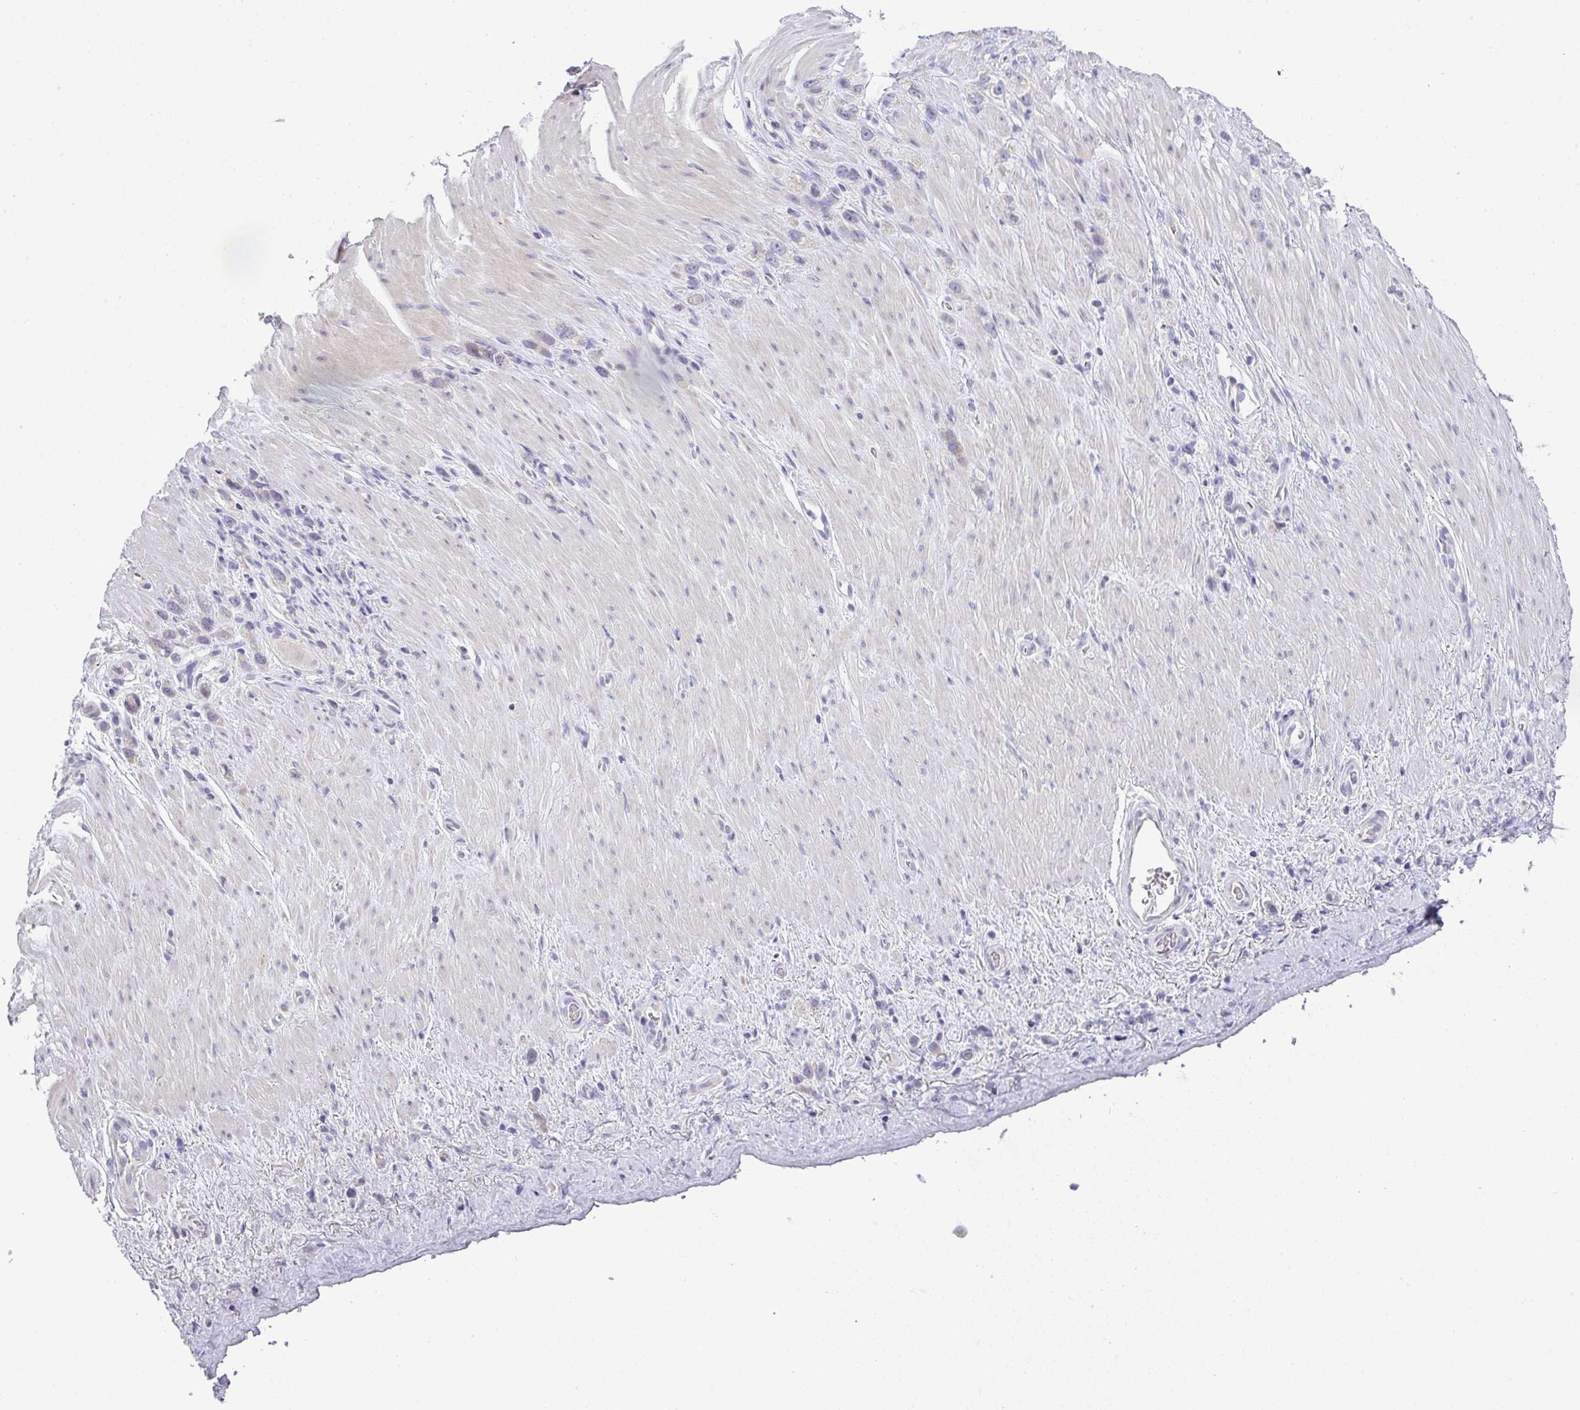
{"staining": {"intensity": "weak", "quantity": "<25%", "location": "cytoplasmic/membranous"}, "tissue": "stomach cancer", "cell_type": "Tumor cells", "image_type": "cancer", "snomed": [{"axis": "morphology", "description": "Adenocarcinoma, NOS"}, {"axis": "topography", "description": "Stomach"}], "caption": "Stomach cancer (adenocarcinoma) was stained to show a protein in brown. There is no significant staining in tumor cells.", "gene": "CACNA1S", "patient": {"sex": "female", "age": 65}}